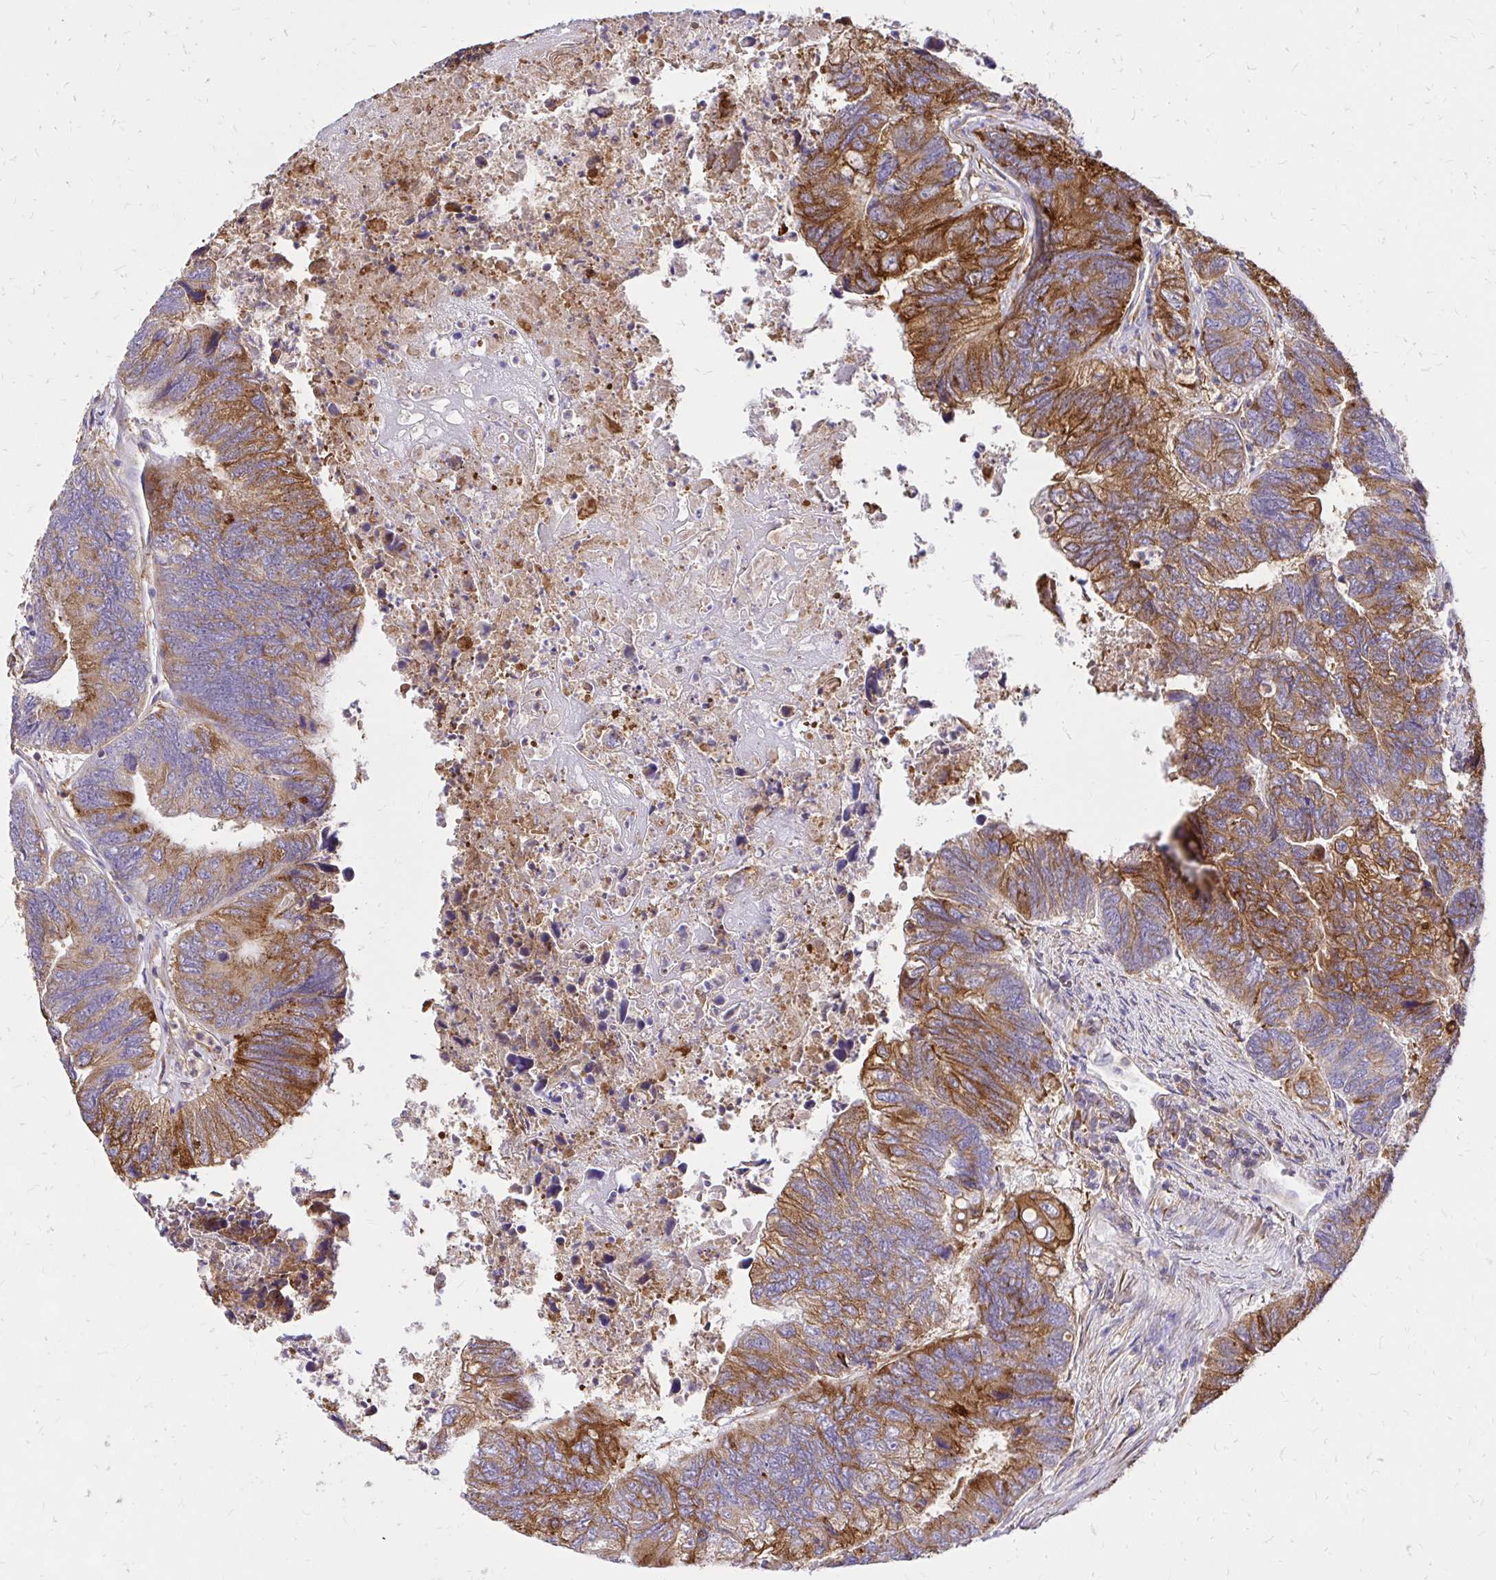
{"staining": {"intensity": "moderate", "quantity": "25%-75%", "location": "cytoplasmic/membranous"}, "tissue": "colorectal cancer", "cell_type": "Tumor cells", "image_type": "cancer", "snomed": [{"axis": "morphology", "description": "Adenocarcinoma, NOS"}, {"axis": "topography", "description": "Colon"}], "caption": "Immunohistochemistry image of human colorectal cancer stained for a protein (brown), which demonstrates medium levels of moderate cytoplasmic/membranous positivity in approximately 25%-75% of tumor cells.", "gene": "ABCB10", "patient": {"sex": "female", "age": 67}}